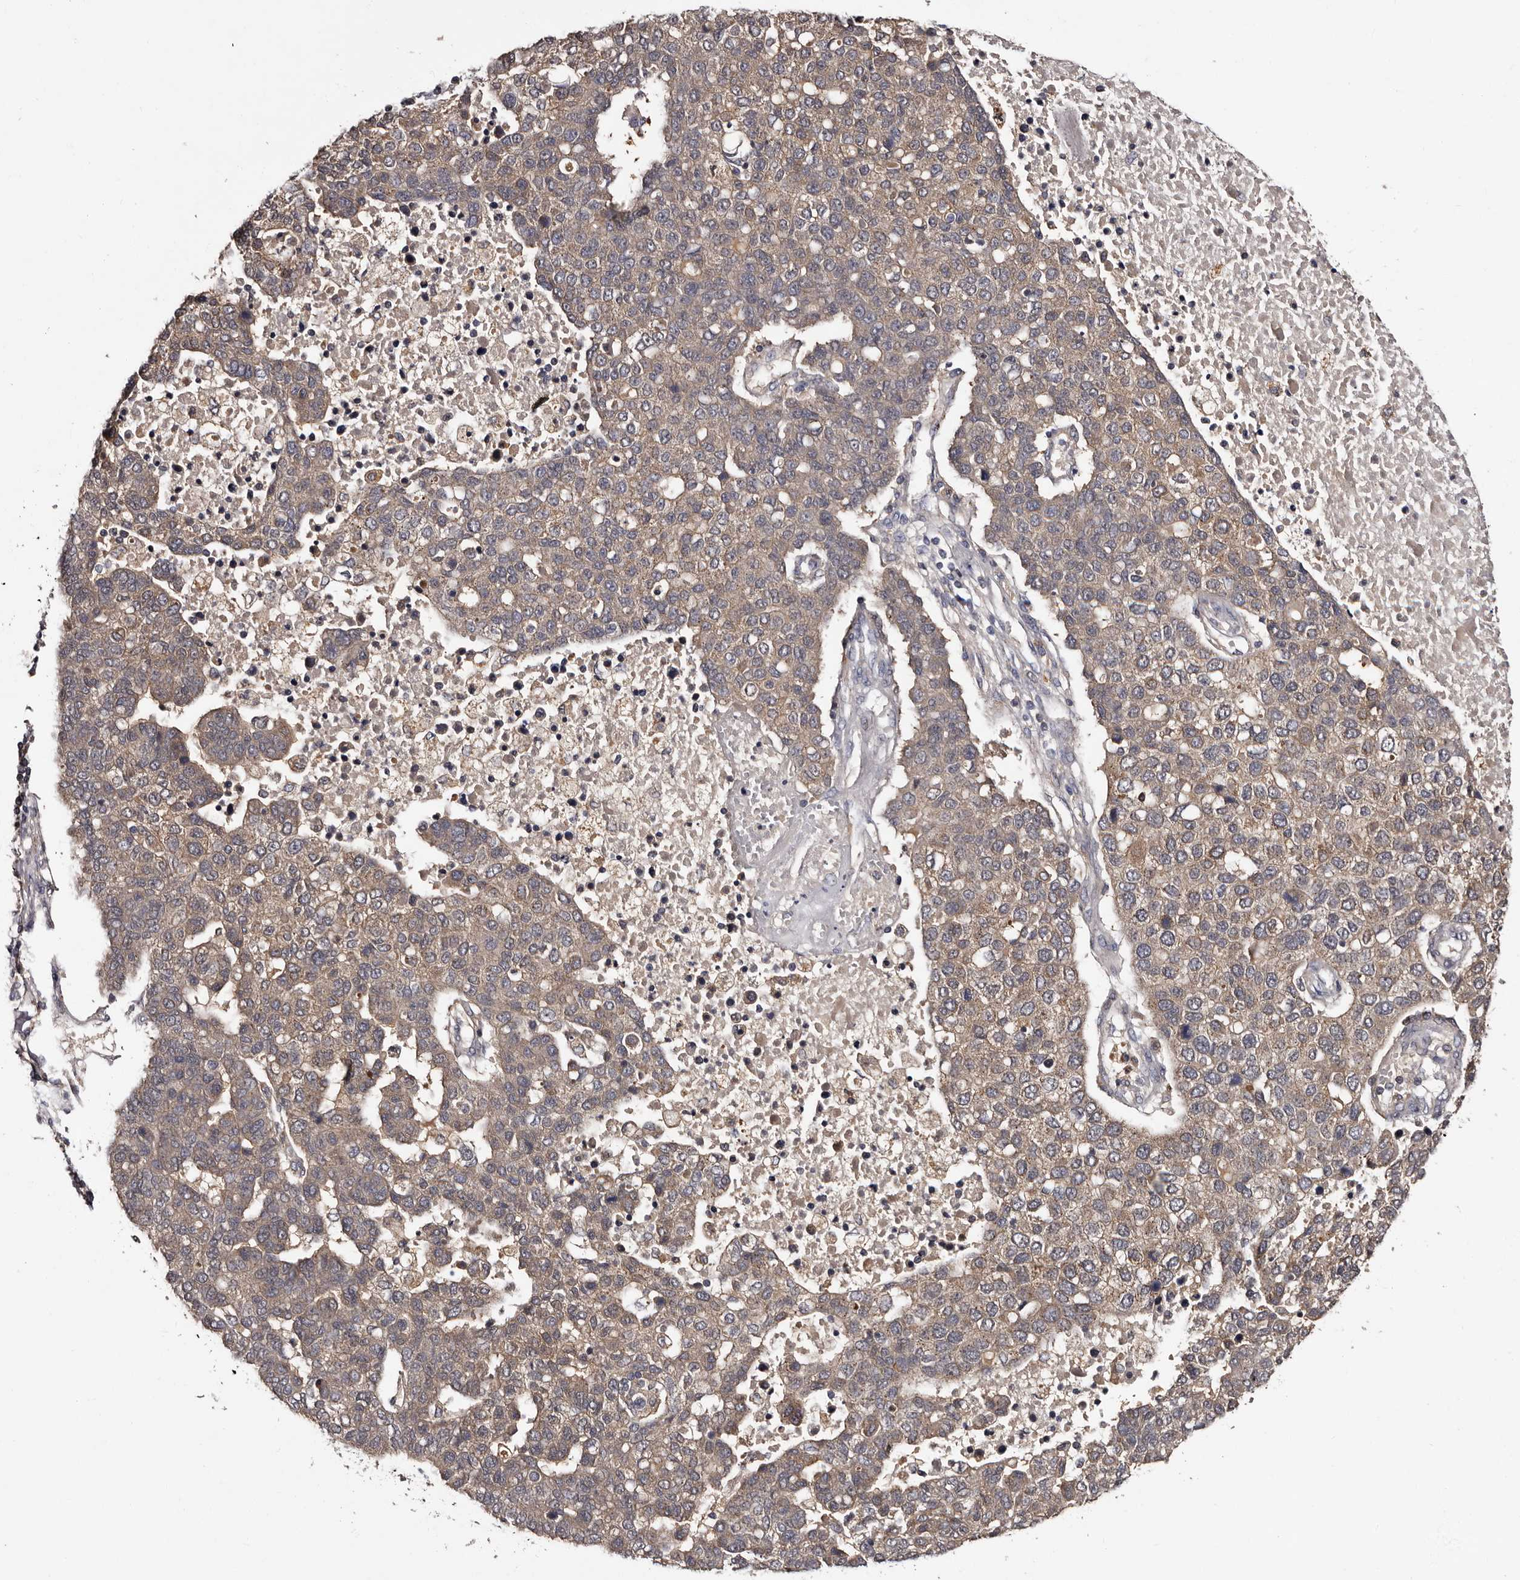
{"staining": {"intensity": "weak", "quantity": ">75%", "location": "cytoplasmic/membranous"}, "tissue": "pancreatic cancer", "cell_type": "Tumor cells", "image_type": "cancer", "snomed": [{"axis": "morphology", "description": "Adenocarcinoma, NOS"}, {"axis": "topography", "description": "Pancreas"}], "caption": "Immunohistochemical staining of human adenocarcinoma (pancreatic) shows weak cytoplasmic/membranous protein positivity in about >75% of tumor cells. The staining was performed using DAB (3,3'-diaminobenzidine), with brown indicating positive protein expression. Nuclei are stained blue with hematoxylin.", "gene": "DNPH1", "patient": {"sex": "female", "age": 61}}